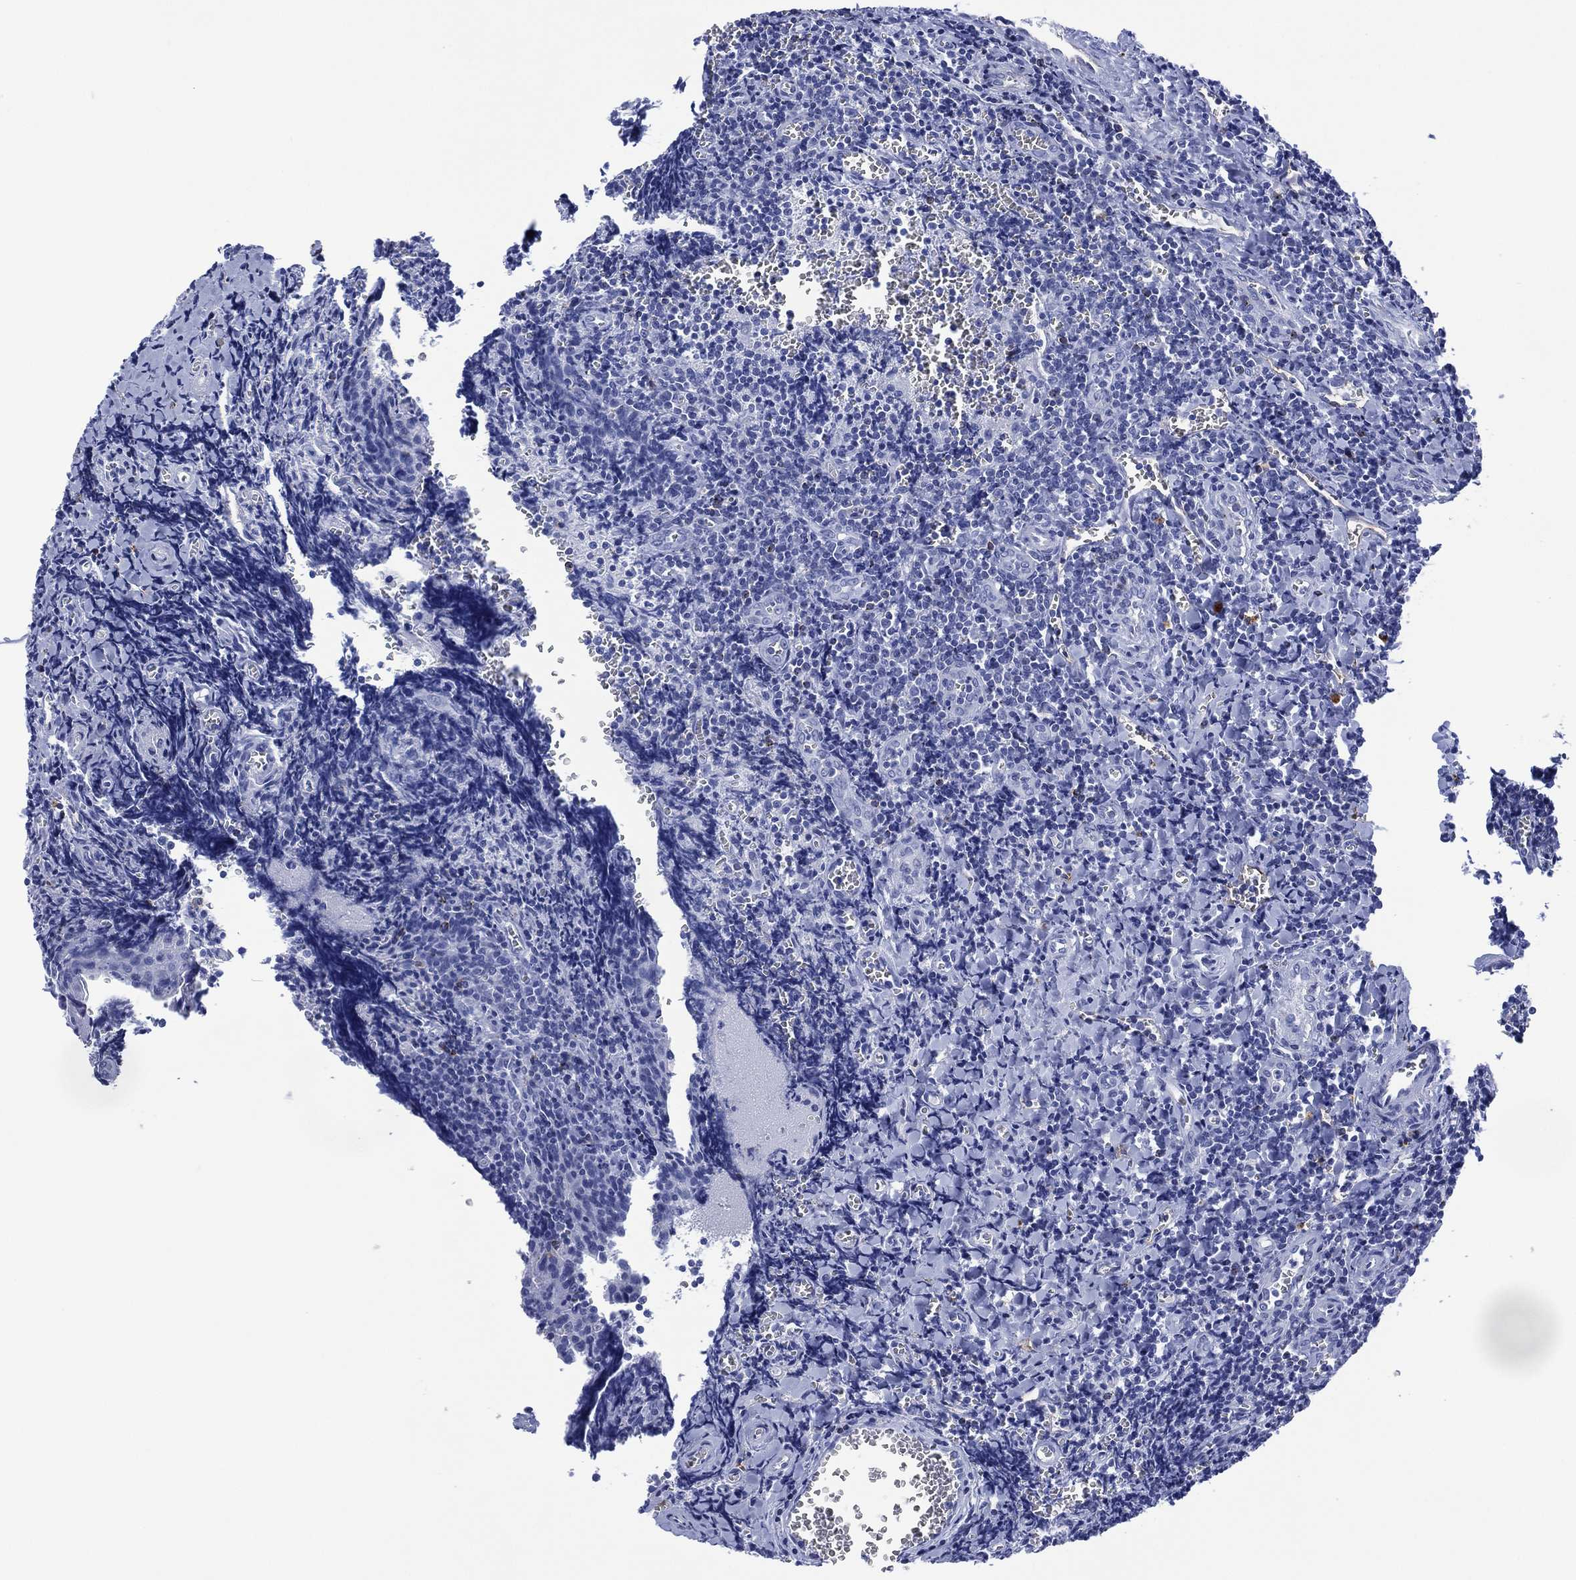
{"staining": {"intensity": "negative", "quantity": "none", "location": "none"}, "tissue": "tonsil", "cell_type": "Germinal center cells", "image_type": "normal", "snomed": [{"axis": "morphology", "description": "Normal tissue, NOS"}, {"axis": "morphology", "description": "Inflammation, NOS"}, {"axis": "topography", "description": "Tonsil"}], "caption": "A micrograph of tonsil stained for a protein shows no brown staining in germinal center cells. (Immunohistochemistry, brightfield microscopy, high magnification).", "gene": "DPP4", "patient": {"sex": "female", "age": 31}}